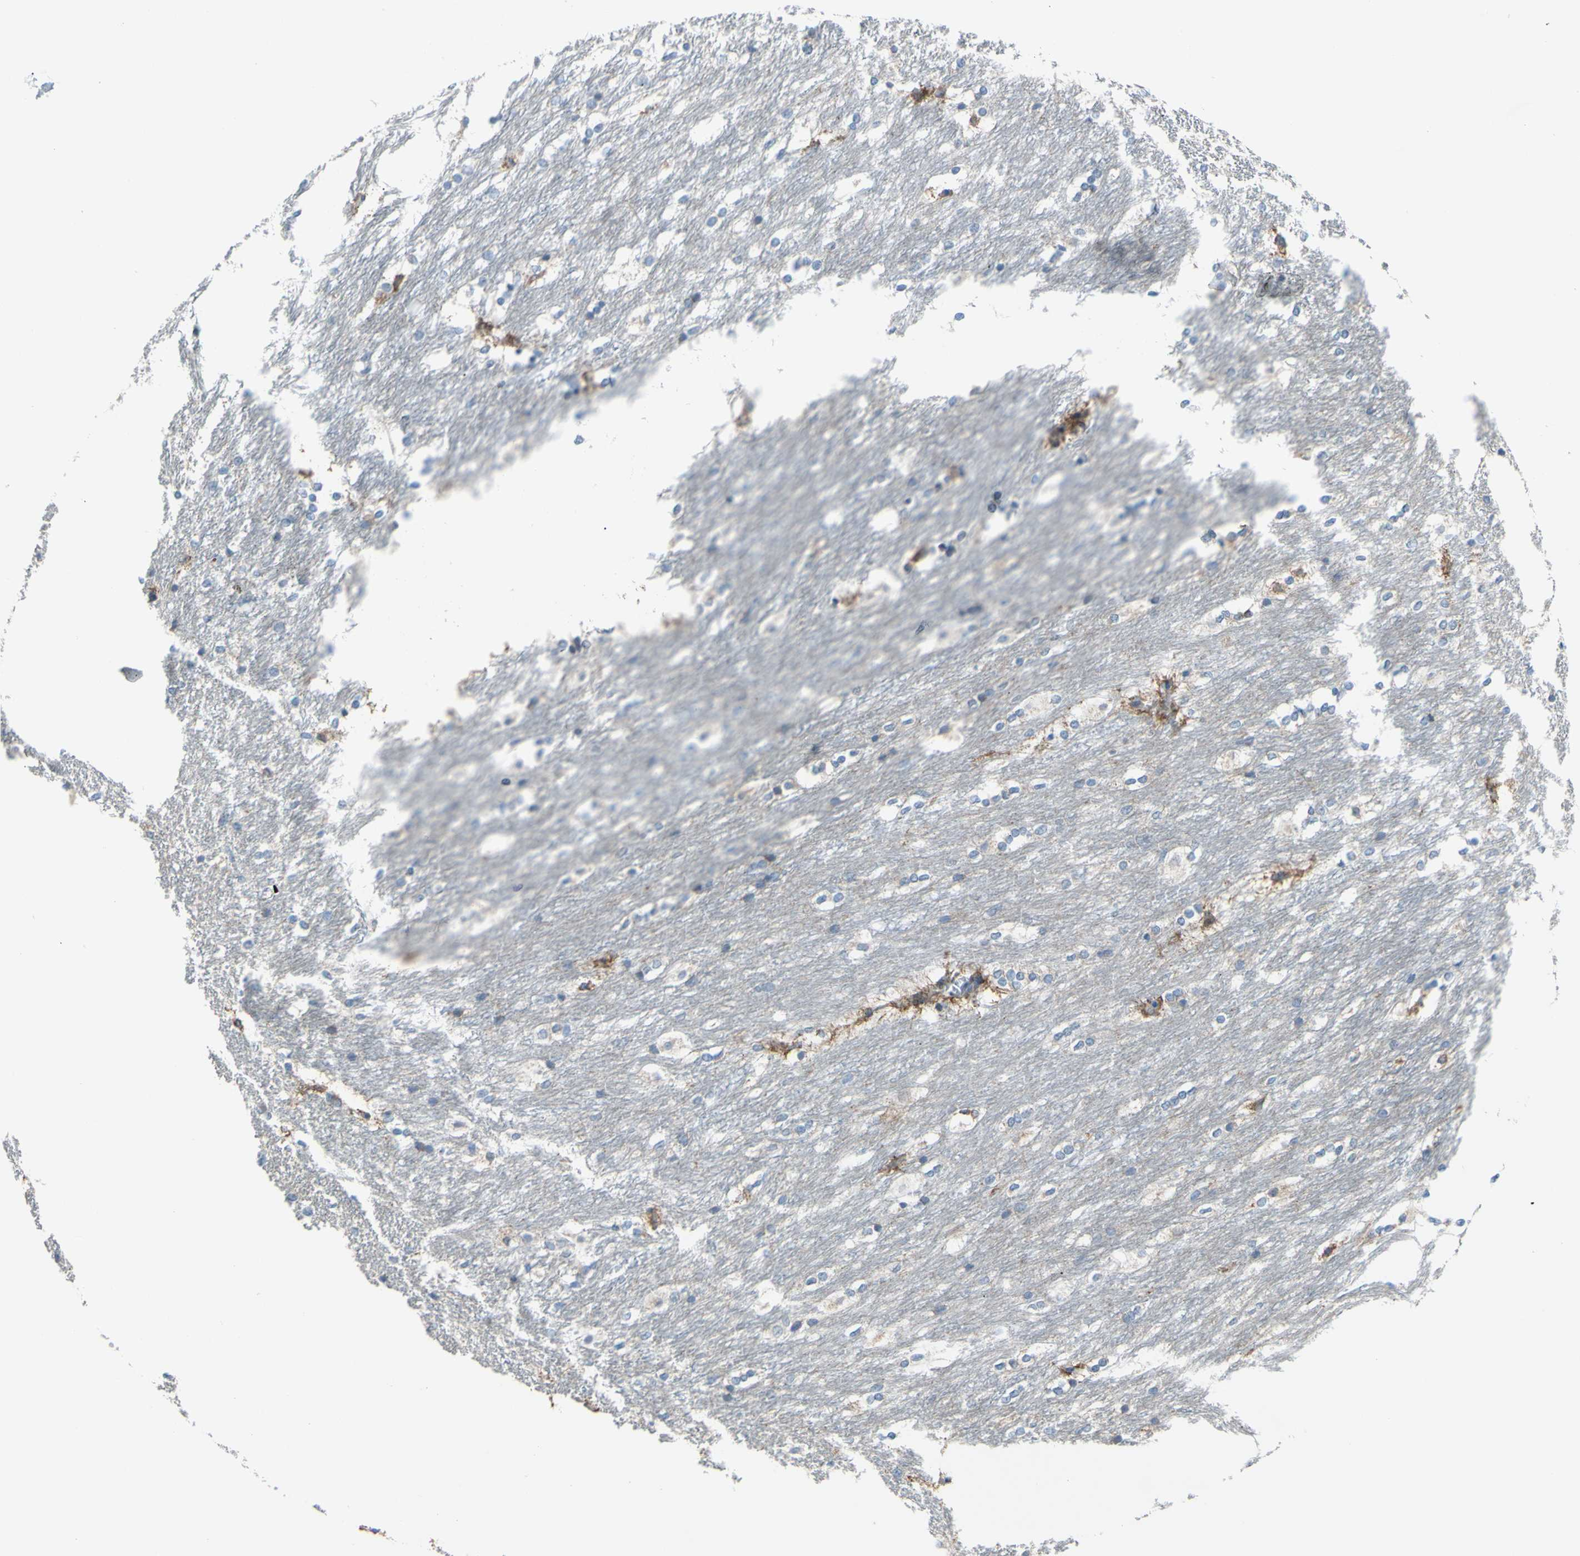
{"staining": {"intensity": "moderate", "quantity": "<25%", "location": "cytoplasmic/membranous"}, "tissue": "caudate", "cell_type": "Glial cells", "image_type": "normal", "snomed": [{"axis": "morphology", "description": "Normal tissue, NOS"}, {"axis": "topography", "description": "Lateral ventricle wall"}], "caption": "High-magnification brightfield microscopy of benign caudate stained with DAB (3,3'-diaminobenzidine) (brown) and counterstained with hematoxylin (blue). glial cells exhibit moderate cytoplasmic/membranous expression is appreciated in approximately<25% of cells. Using DAB (brown) and hematoxylin (blue) stains, captured at high magnification using brightfield microscopy.", "gene": "GRAMD2B", "patient": {"sex": "female", "age": 19}}